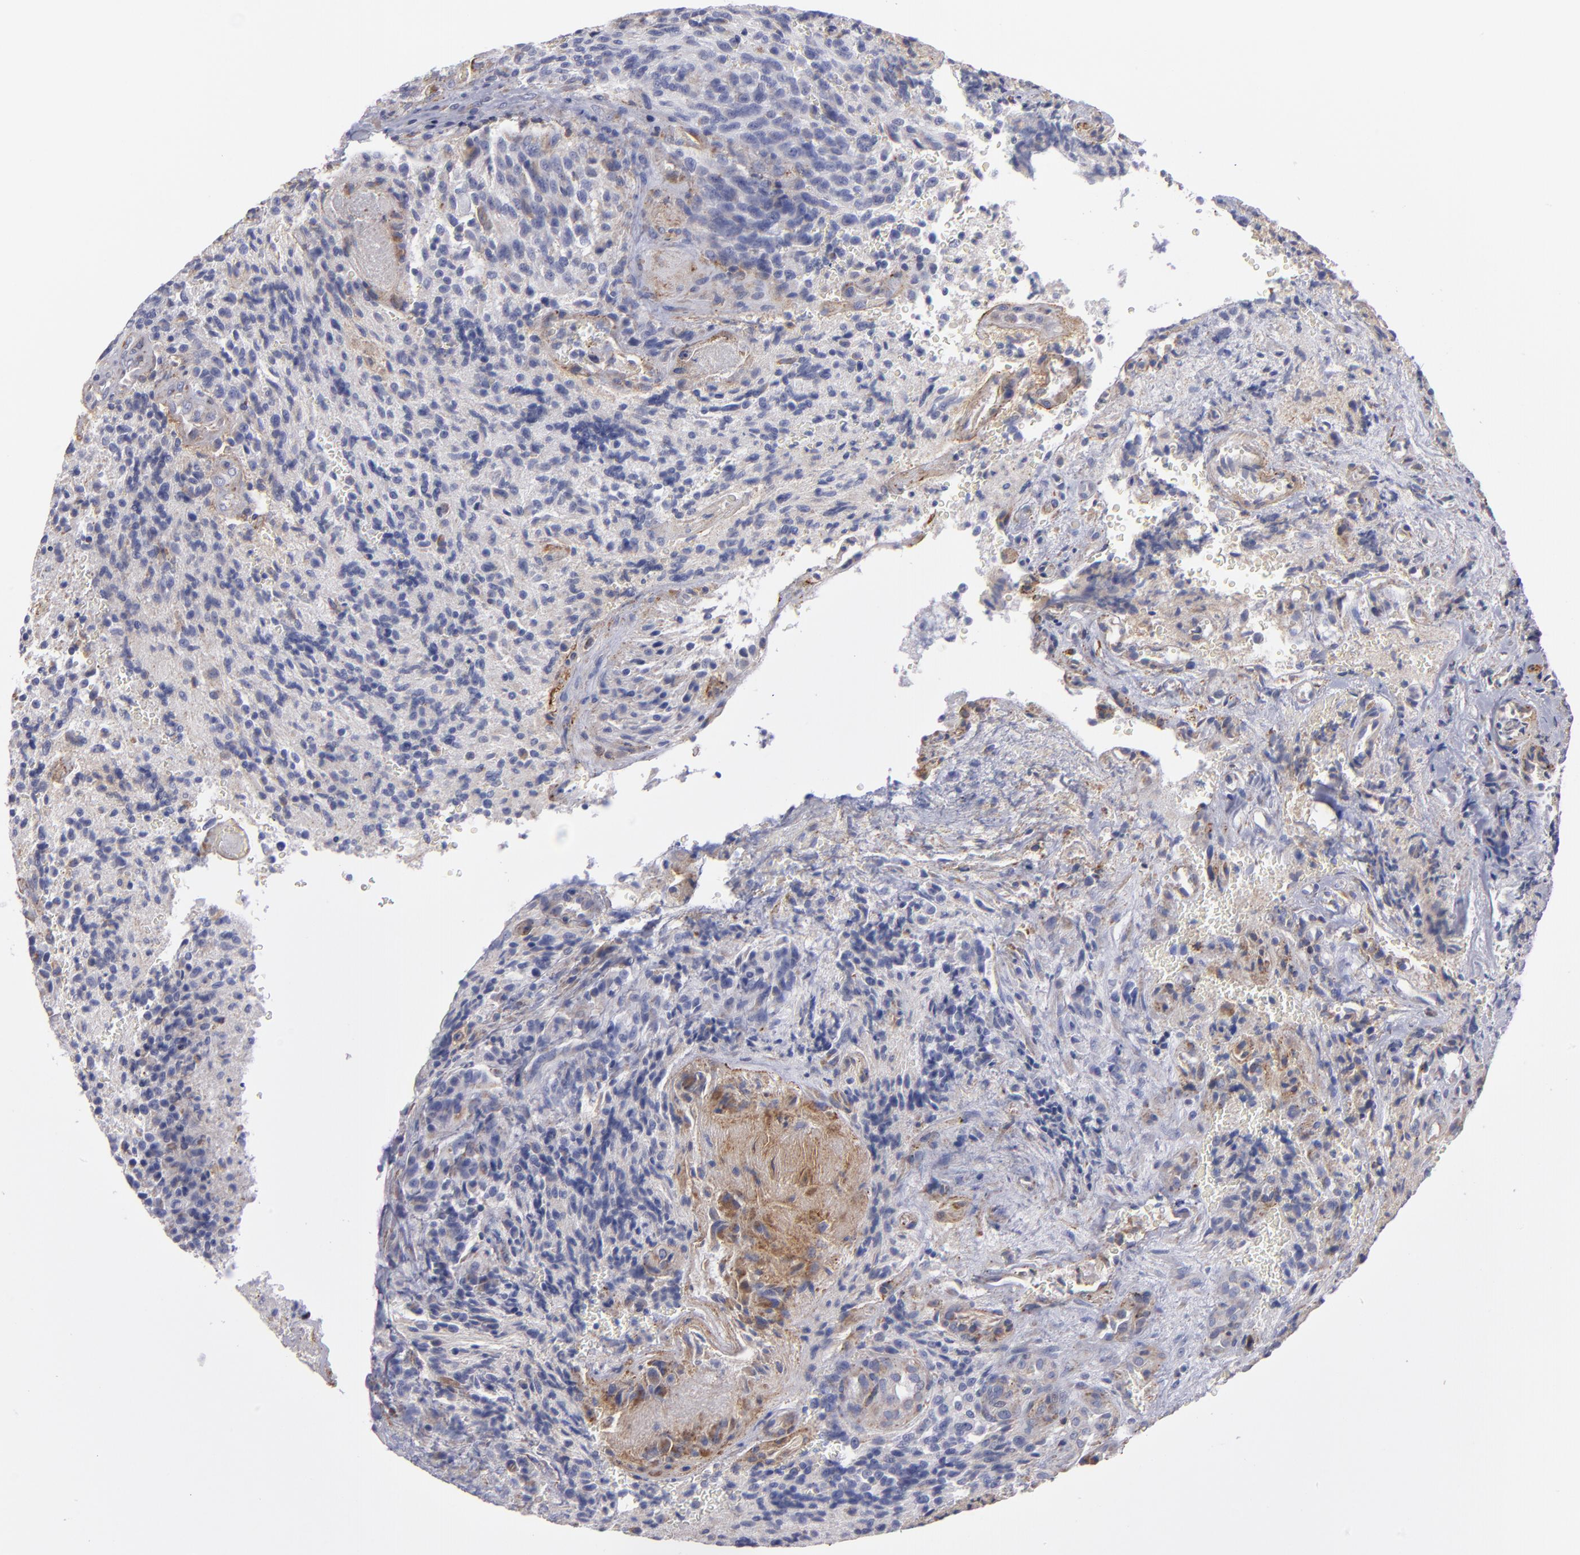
{"staining": {"intensity": "weak", "quantity": "<25%", "location": "cytoplasmic/membranous"}, "tissue": "glioma", "cell_type": "Tumor cells", "image_type": "cancer", "snomed": [{"axis": "morphology", "description": "Normal tissue, NOS"}, {"axis": "morphology", "description": "Glioma, malignant, High grade"}, {"axis": "topography", "description": "Cerebral cortex"}], "caption": "This is an immunohistochemistry histopathology image of human malignant glioma (high-grade). There is no positivity in tumor cells.", "gene": "MFGE8", "patient": {"sex": "male", "age": 56}}